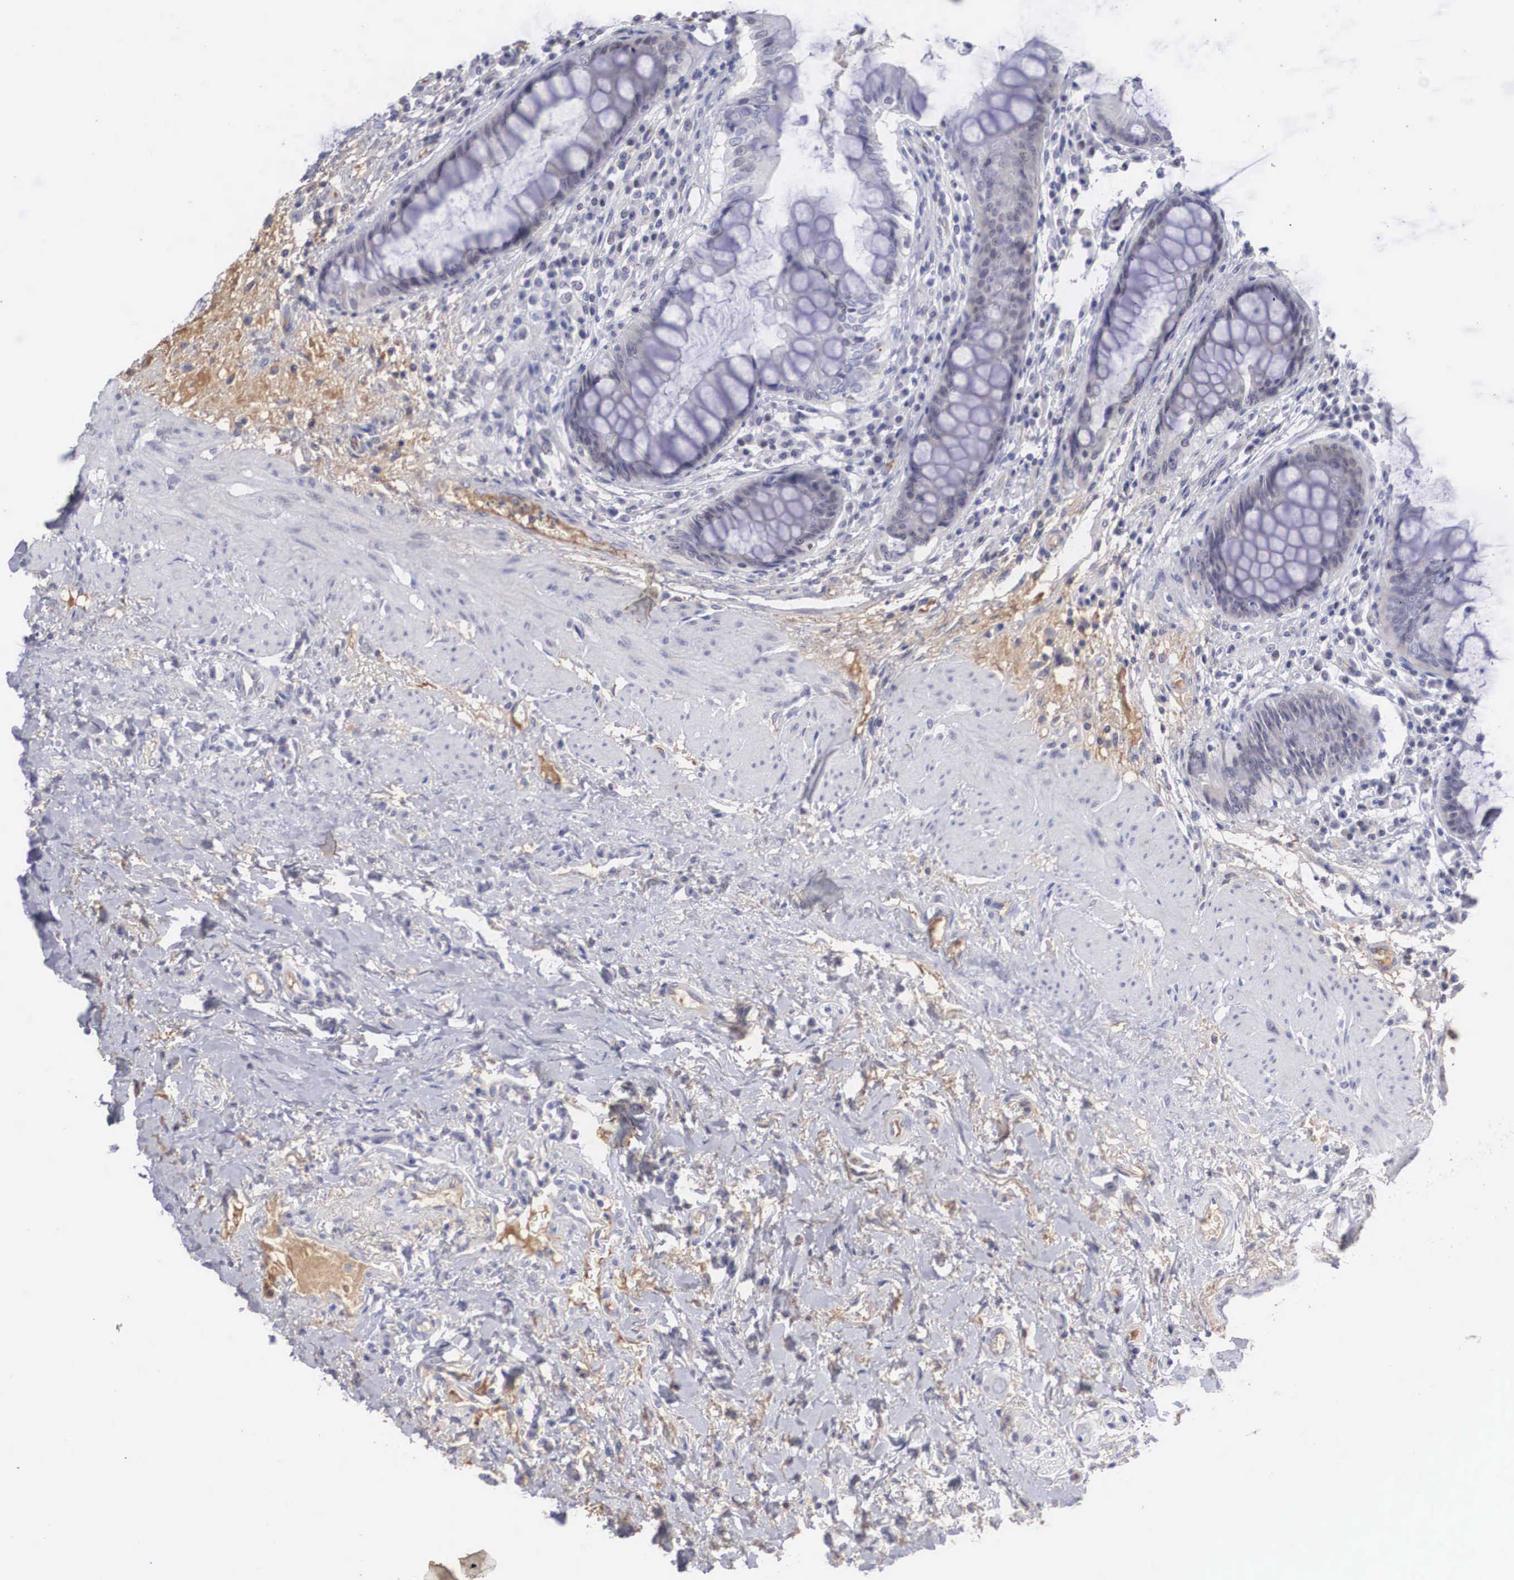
{"staining": {"intensity": "negative", "quantity": "none", "location": "none"}, "tissue": "rectum", "cell_type": "Glandular cells", "image_type": "normal", "snomed": [{"axis": "morphology", "description": "Normal tissue, NOS"}, {"axis": "topography", "description": "Rectum"}], "caption": "Immunohistochemistry (IHC) micrograph of unremarkable human rectum stained for a protein (brown), which shows no staining in glandular cells.", "gene": "RBPJ", "patient": {"sex": "female", "age": 75}}